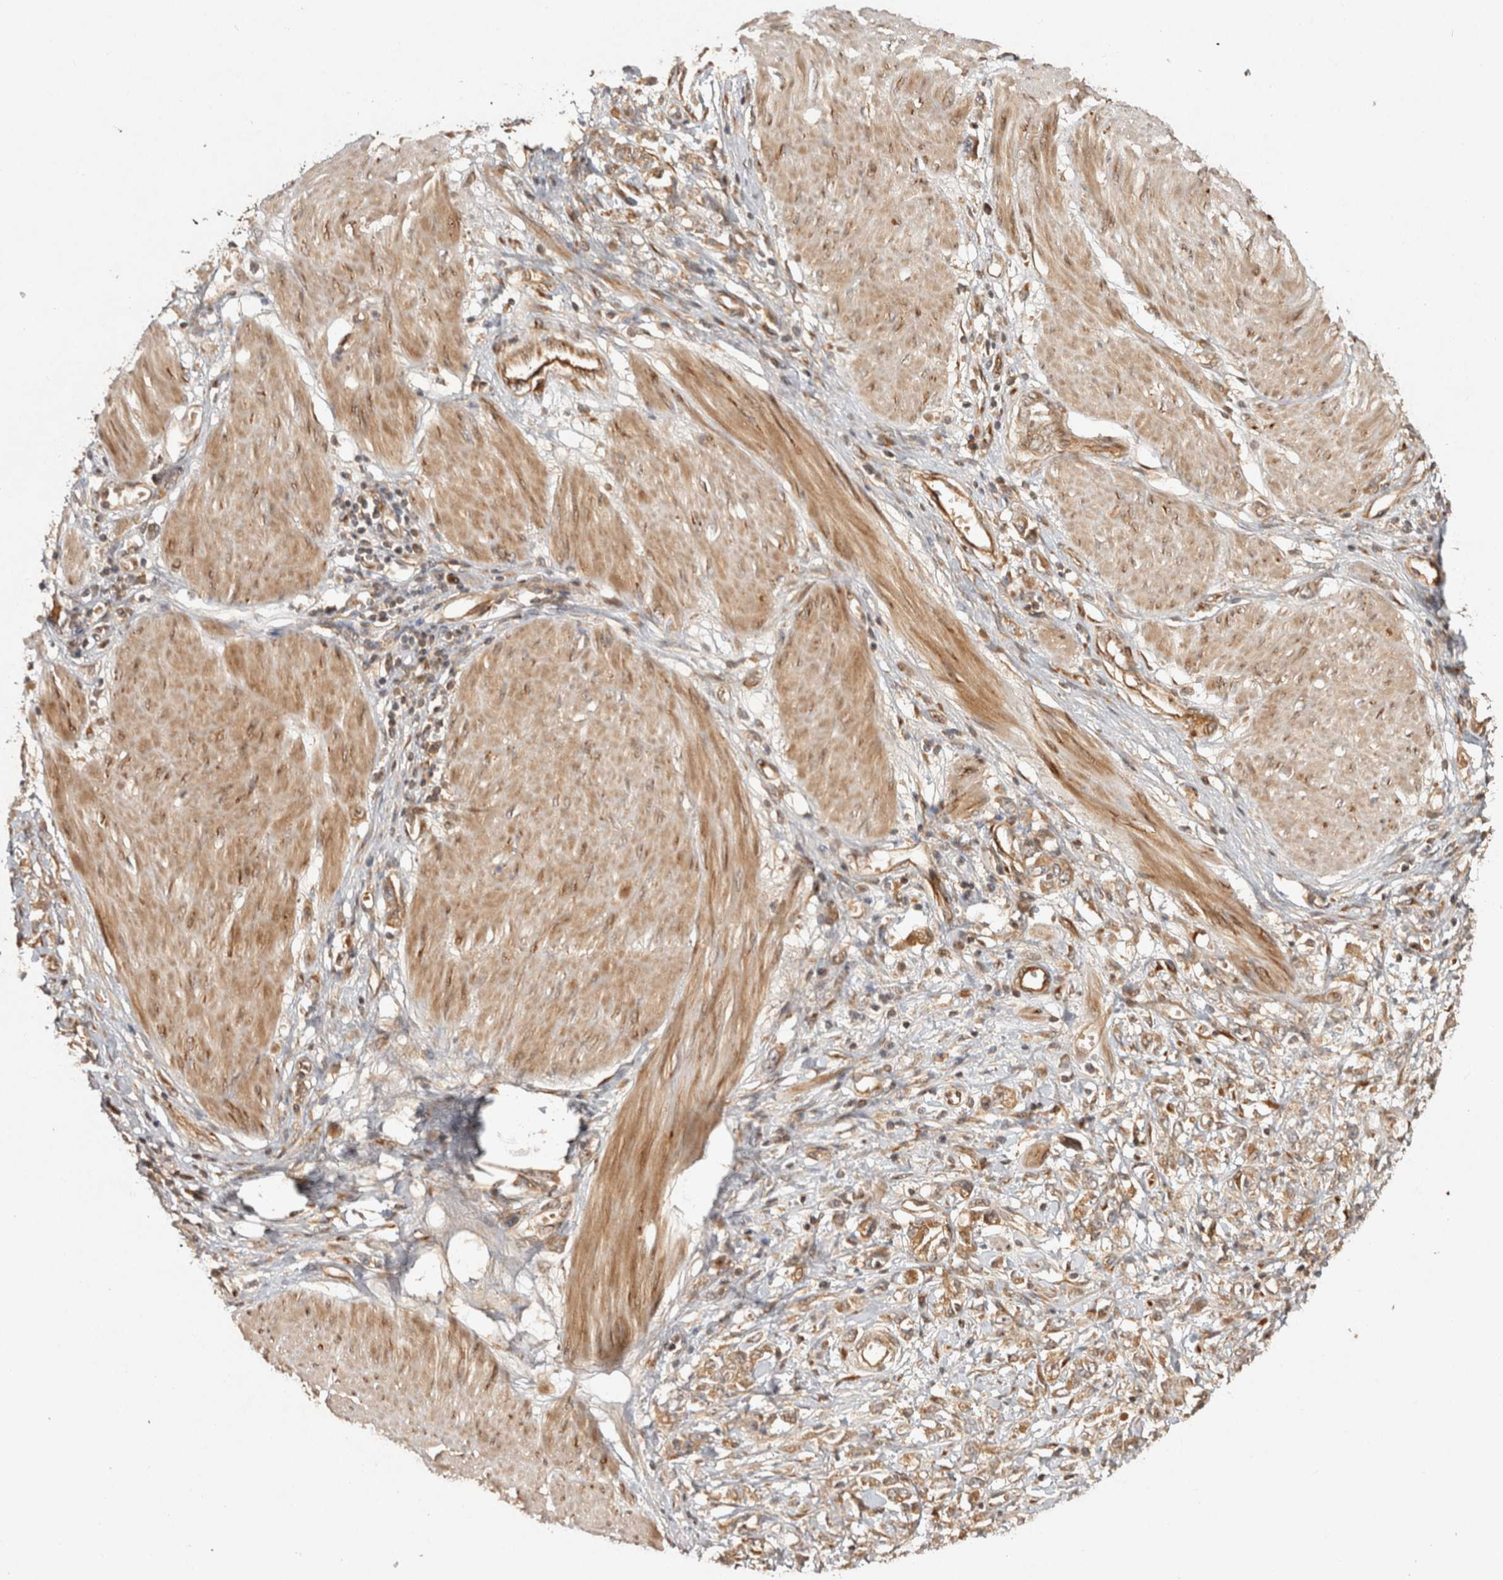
{"staining": {"intensity": "moderate", "quantity": ">75%", "location": "cytoplasmic/membranous"}, "tissue": "stomach cancer", "cell_type": "Tumor cells", "image_type": "cancer", "snomed": [{"axis": "morphology", "description": "Adenocarcinoma, NOS"}, {"axis": "topography", "description": "Stomach"}], "caption": "This histopathology image demonstrates immunohistochemistry (IHC) staining of stomach cancer, with medium moderate cytoplasmic/membranous staining in approximately >75% of tumor cells.", "gene": "CAMSAP2", "patient": {"sex": "female", "age": 76}}